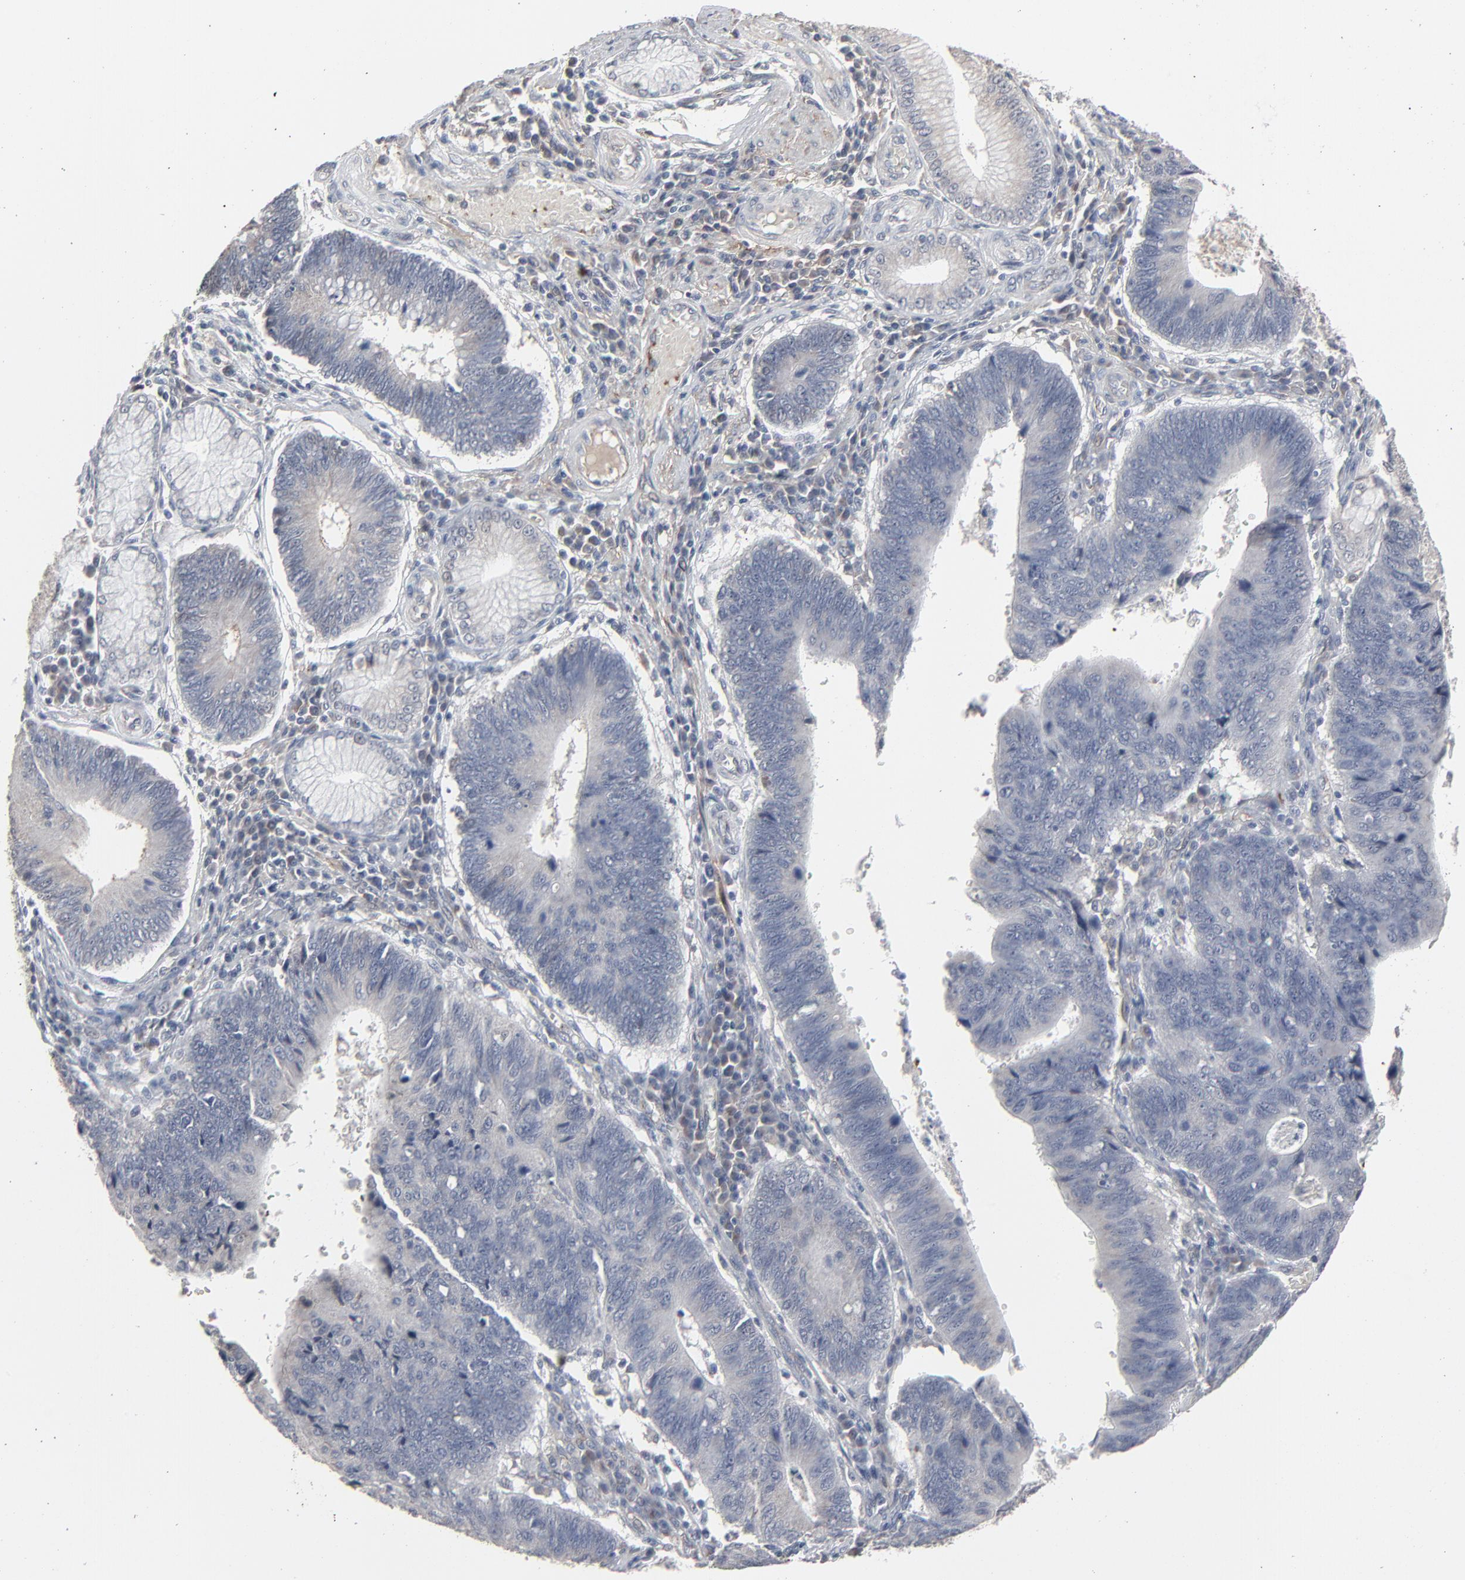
{"staining": {"intensity": "negative", "quantity": "none", "location": "none"}, "tissue": "stomach cancer", "cell_type": "Tumor cells", "image_type": "cancer", "snomed": [{"axis": "morphology", "description": "Adenocarcinoma, NOS"}, {"axis": "topography", "description": "Stomach"}], "caption": "There is no significant positivity in tumor cells of adenocarcinoma (stomach).", "gene": "JAM3", "patient": {"sex": "male", "age": 59}}